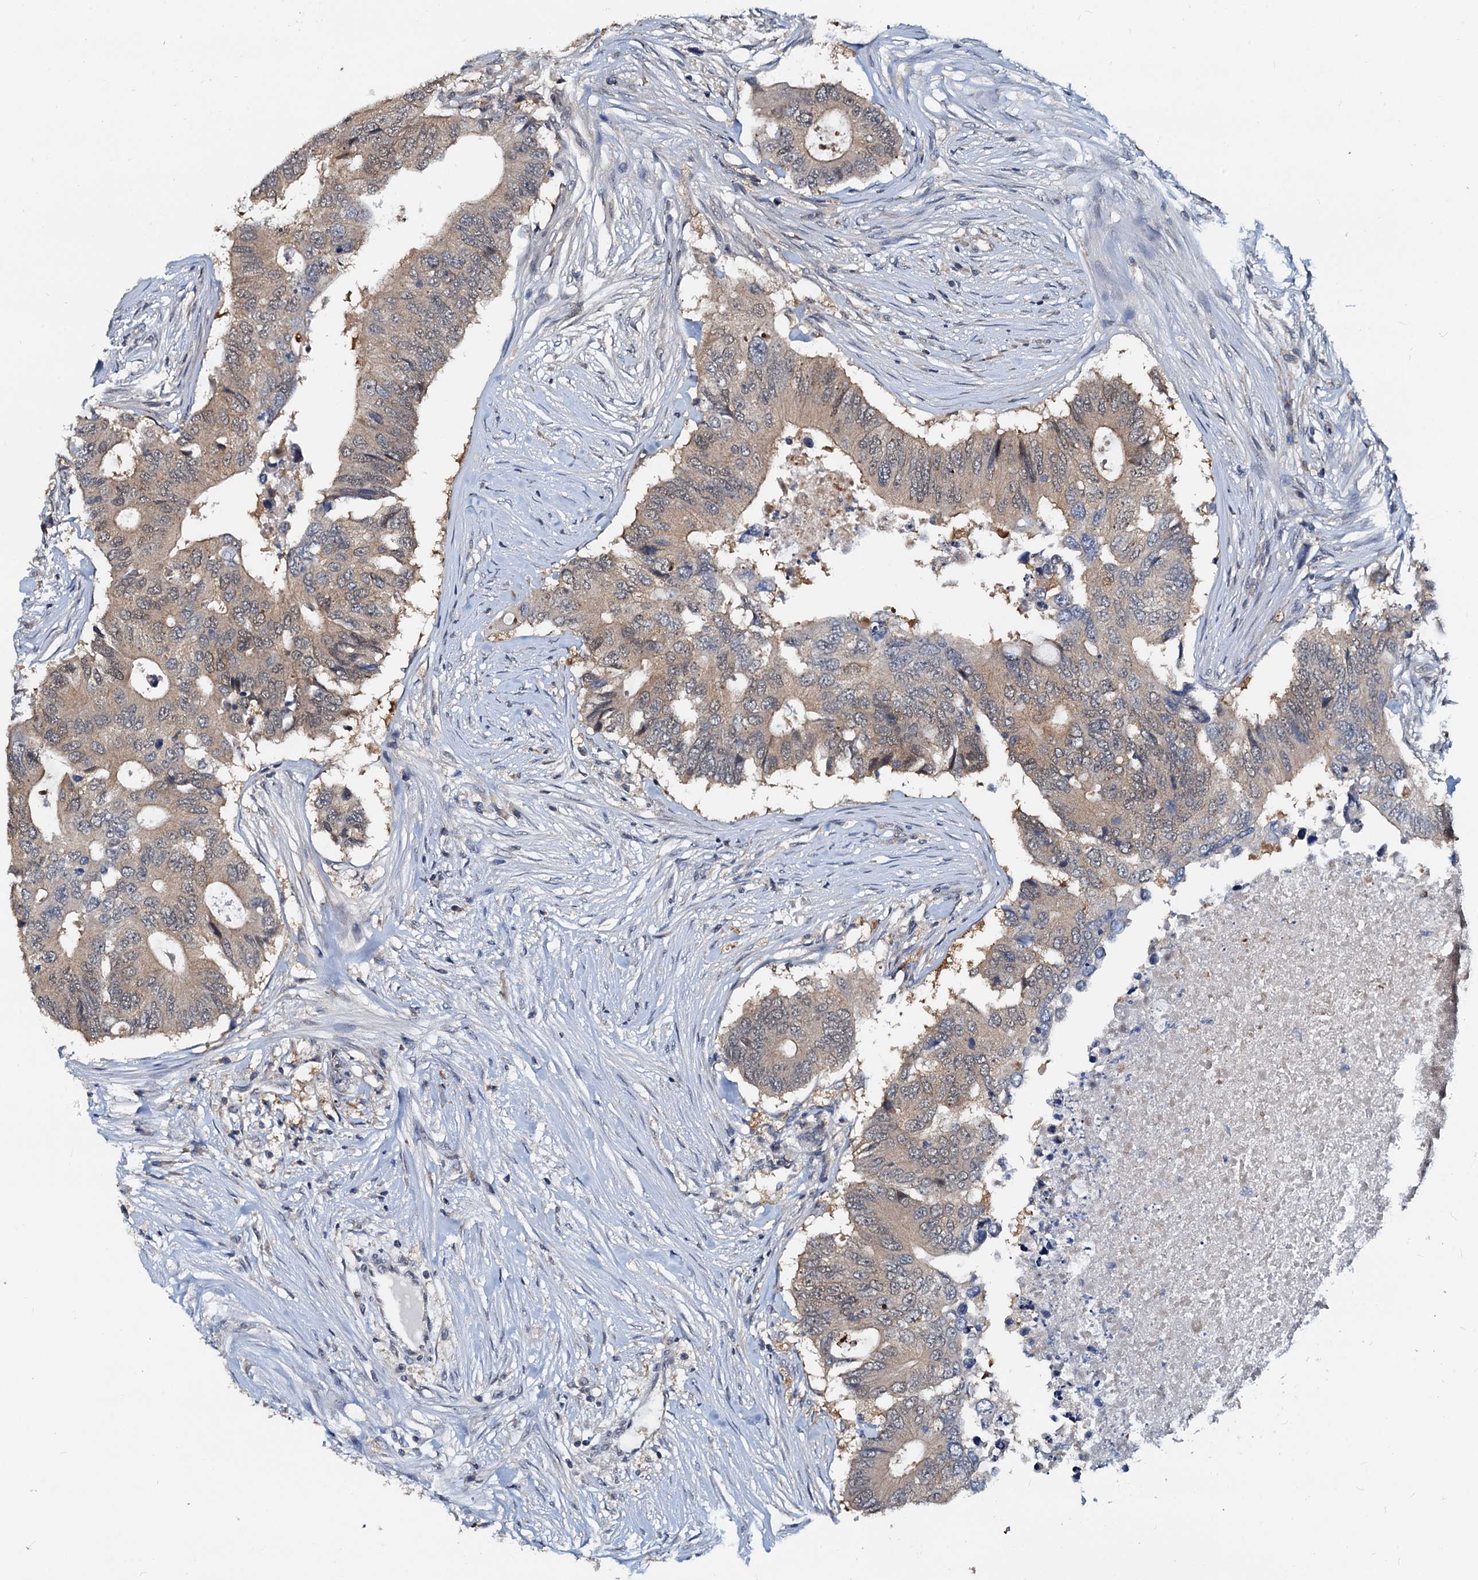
{"staining": {"intensity": "moderate", "quantity": "25%-75%", "location": "cytoplasmic/membranous,nuclear"}, "tissue": "colorectal cancer", "cell_type": "Tumor cells", "image_type": "cancer", "snomed": [{"axis": "morphology", "description": "Adenocarcinoma, NOS"}, {"axis": "topography", "description": "Colon"}], "caption": "Colorectal cancer stained with DAB immunohistochemistry (IHC) exhibits medium levels of moderate cytoplasmic/membranous and nuclear expression in approximately 25%-75% of tumor cells.", "gene": "PTGES3", "patient": {"sex": "male", "age": 71}}